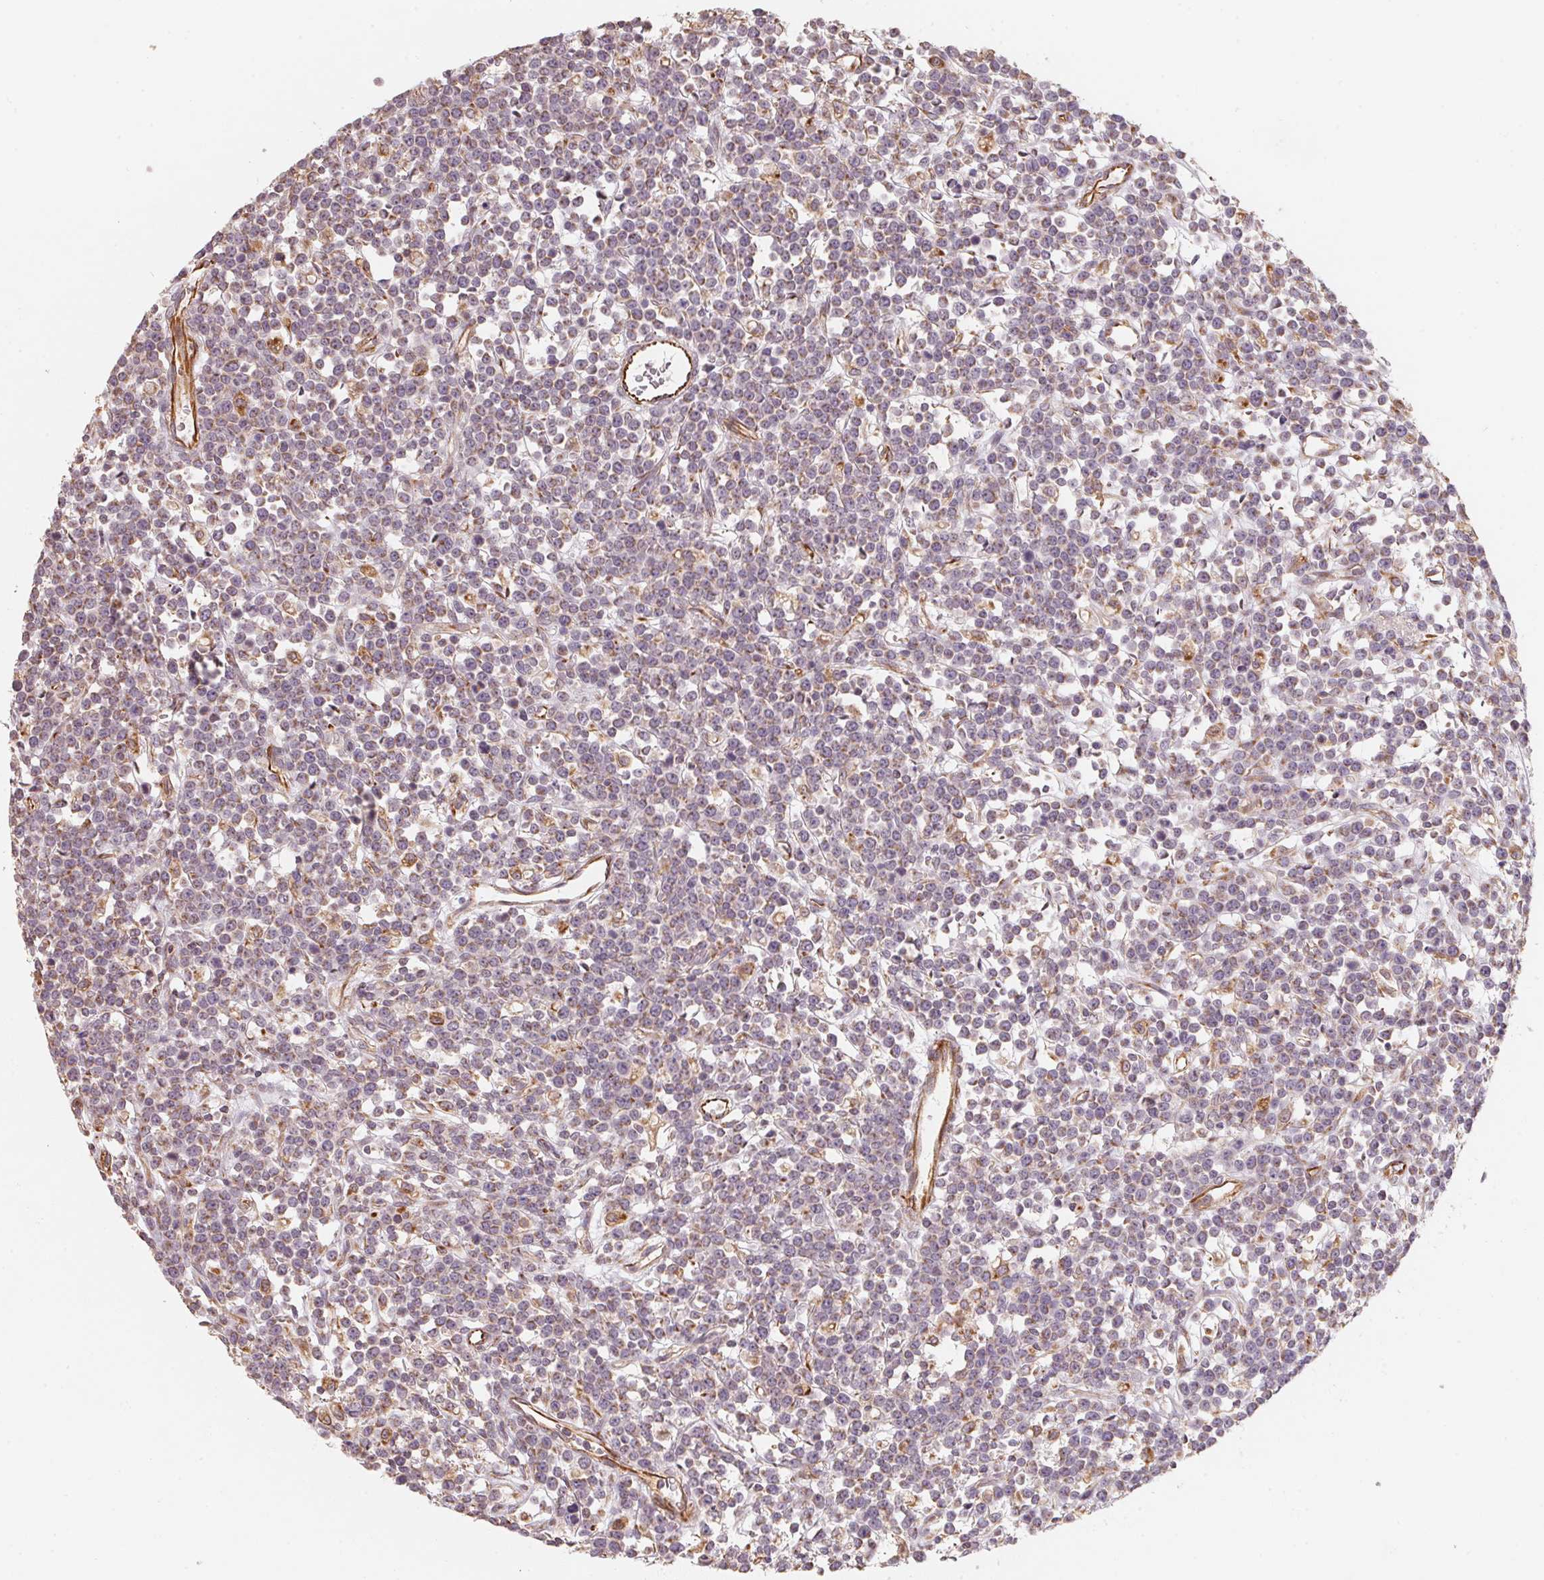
{"staining": {"intensity": "negative", "quantity": "none", "location": "none"}, "tissue": "lymphoma", "cell_type": "Tumor cells", "image_type": "cancer", "snomed": [{"axis": "morphology", "description": "Malignant lymphoma, non-Hodgkin's type, High grade"}, {"axis": "topography", "description": "Ovary"}], "caption": "A high-resolution image shows immunohistochemistry staining of high-grade malignant lymphoma, non-Hodgkin's type, which shows no significant expression in tumor cells.", "gene": "TSPAN12", "patient": {"sex": "female", "age": 56}}